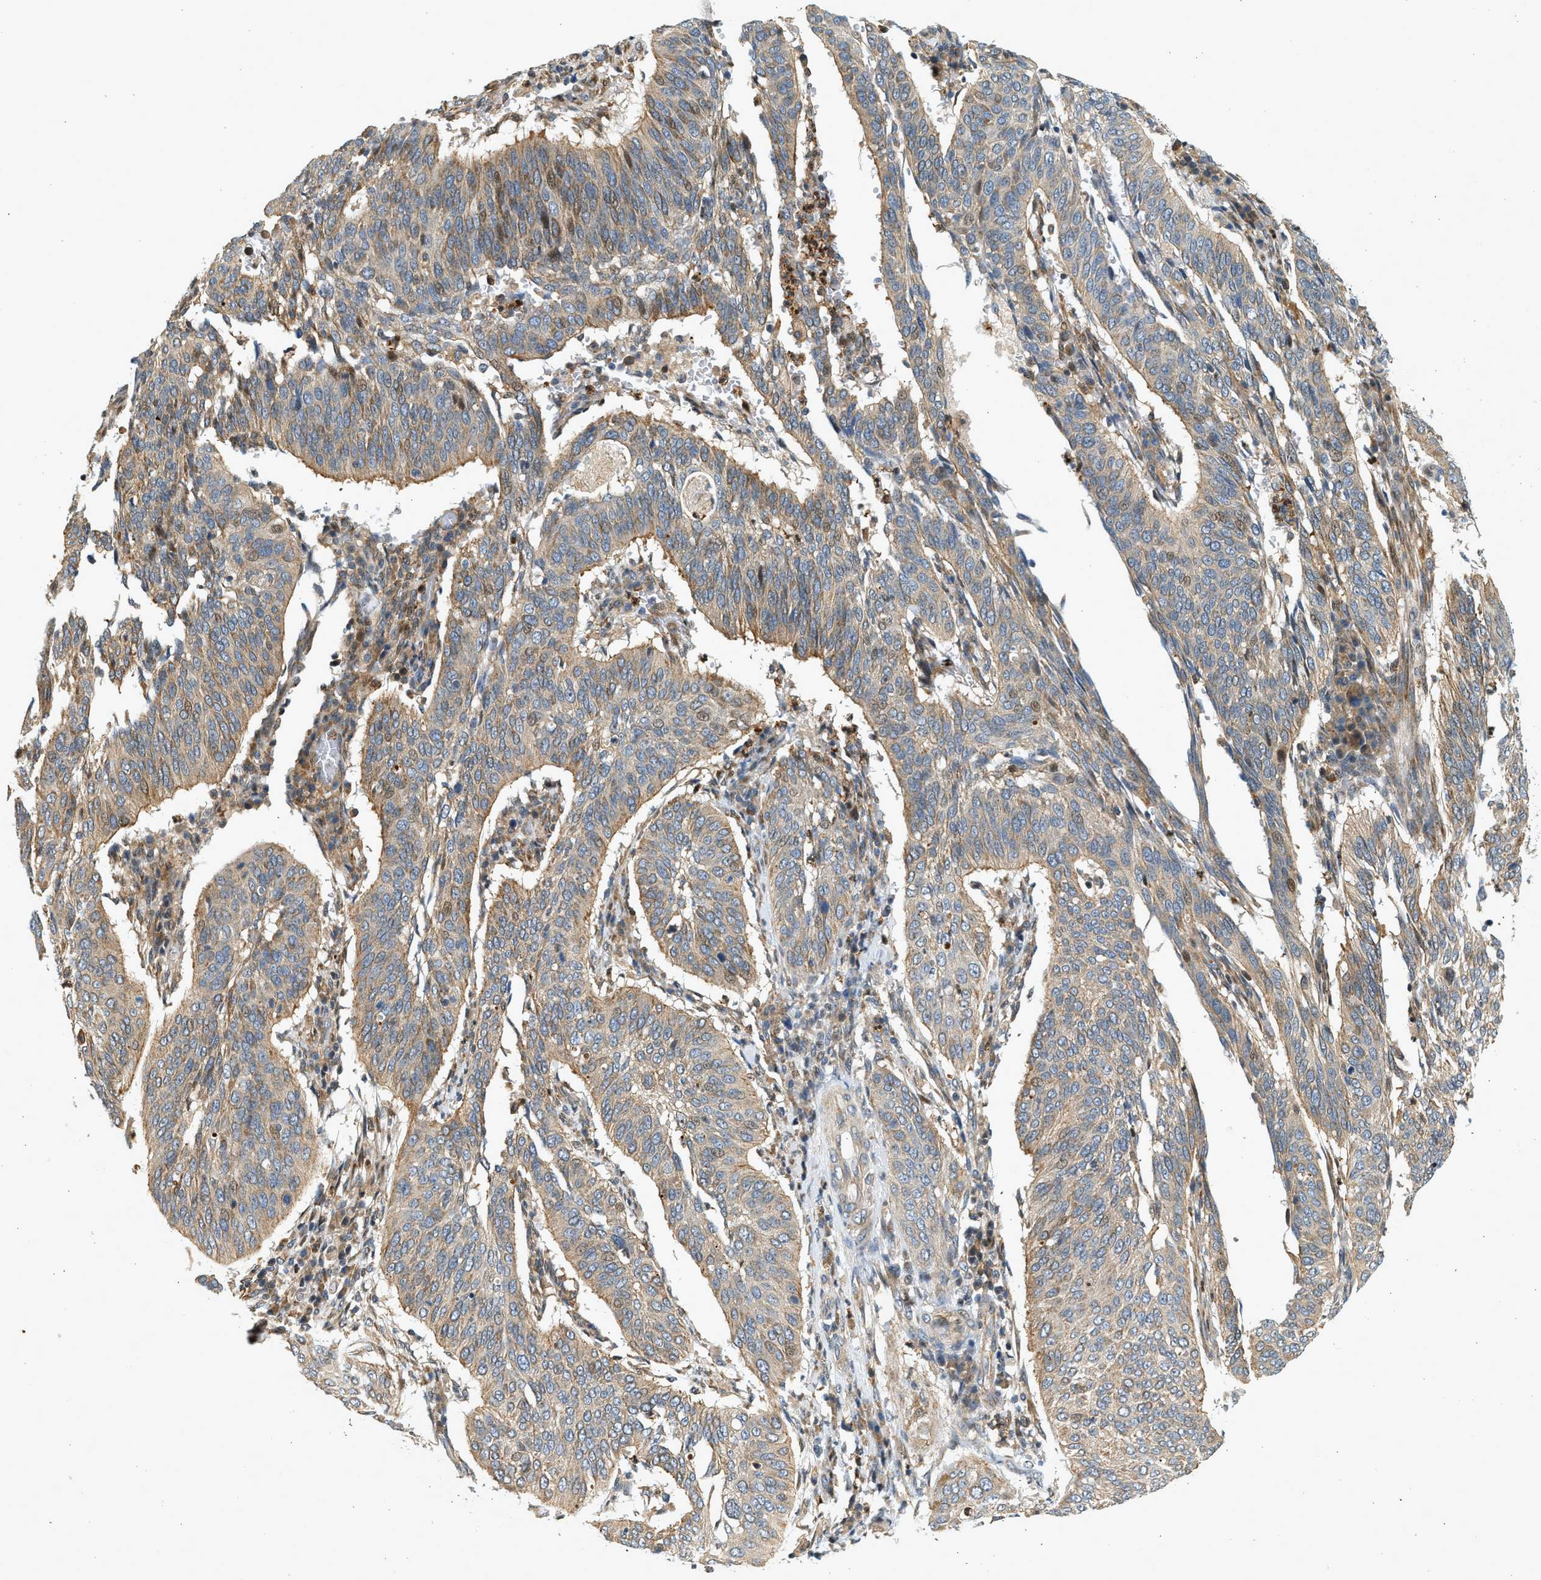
{"staining": {"intensity": "weak", "quantity": "25%-75%", "location": "cytoplasmic/membranous"}, "tissue": "cervical cancer", "cell_type": "Tumor cells", "image_type": "cancer", "snomed": [{"axis": "morphology", "description": "Normal tissue, NOS"}, {"axis": "morphology", "description": "Squamous cell carcinoma, NOS"}, {"axis": "topography", "description": "Cervix"}], "caption": "A brown stain labels weak cytoplasmic/membranous positivity of a protein in cervical squamous cell carcinoma tumor cells. Using DAB (brown) and hematoxylin (blue) stains, captured at high magnification using brightfield microscopy.", "gene": "NRSN2", "patient": {"sex": "female", "age": 39}}